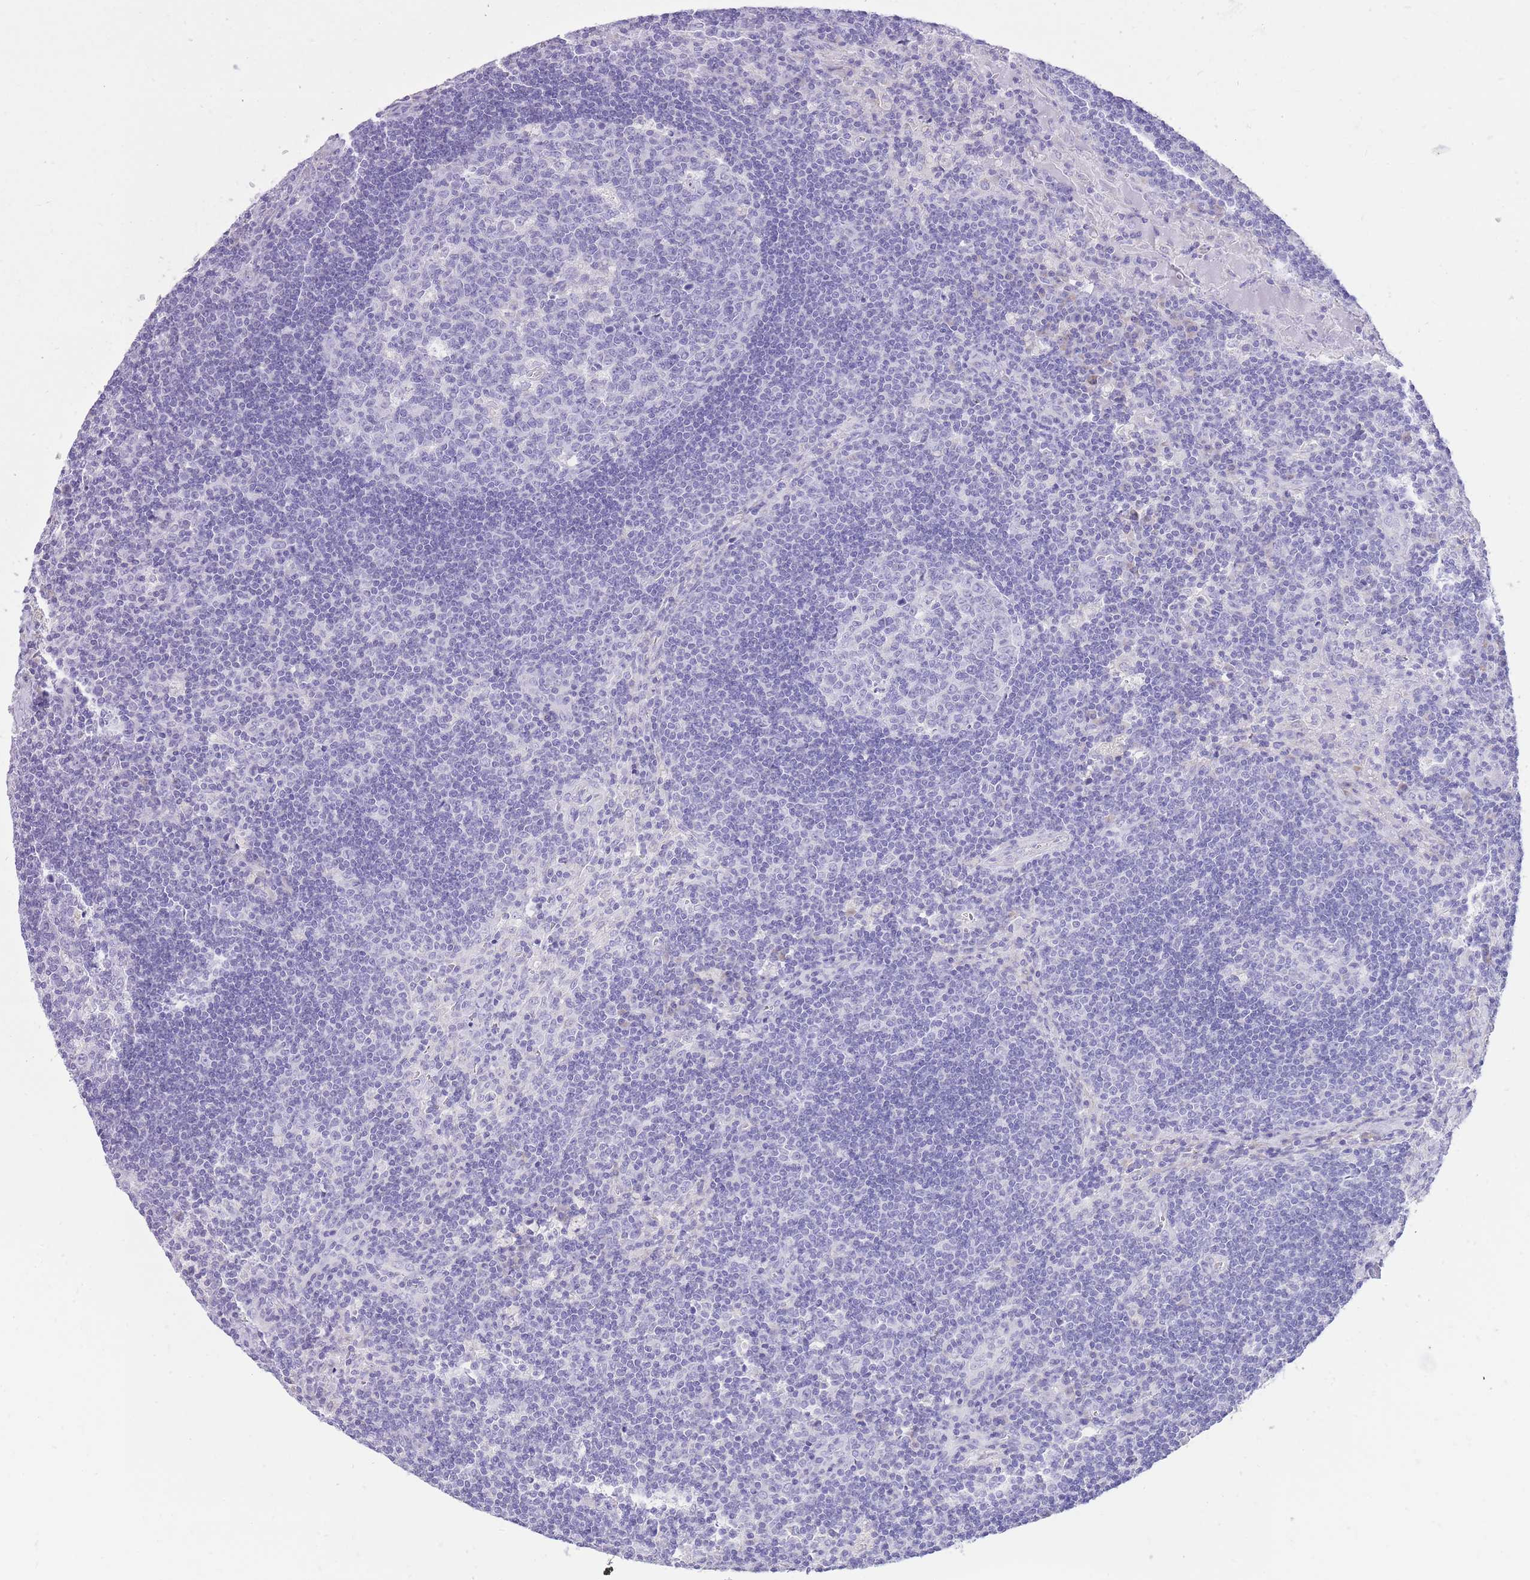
{"staining": {"intensity": "negative", "quantity": "none", "location": "none"}, "tissue": "lymph node", "cell_type": "Germinal center cells", "image_type": "normal", "snomed": [{"axis": "morphology", "description": "Normal tissue, NOS"}, {"axis": "topography", "description": "Lymph node"}], "caption": "Photomicrograph shows no significant protein positivity in germinal center cells of unremarkable lymph node.", "gene": "SLC4A4", "patient": {"sex": "male", "age": 58}}